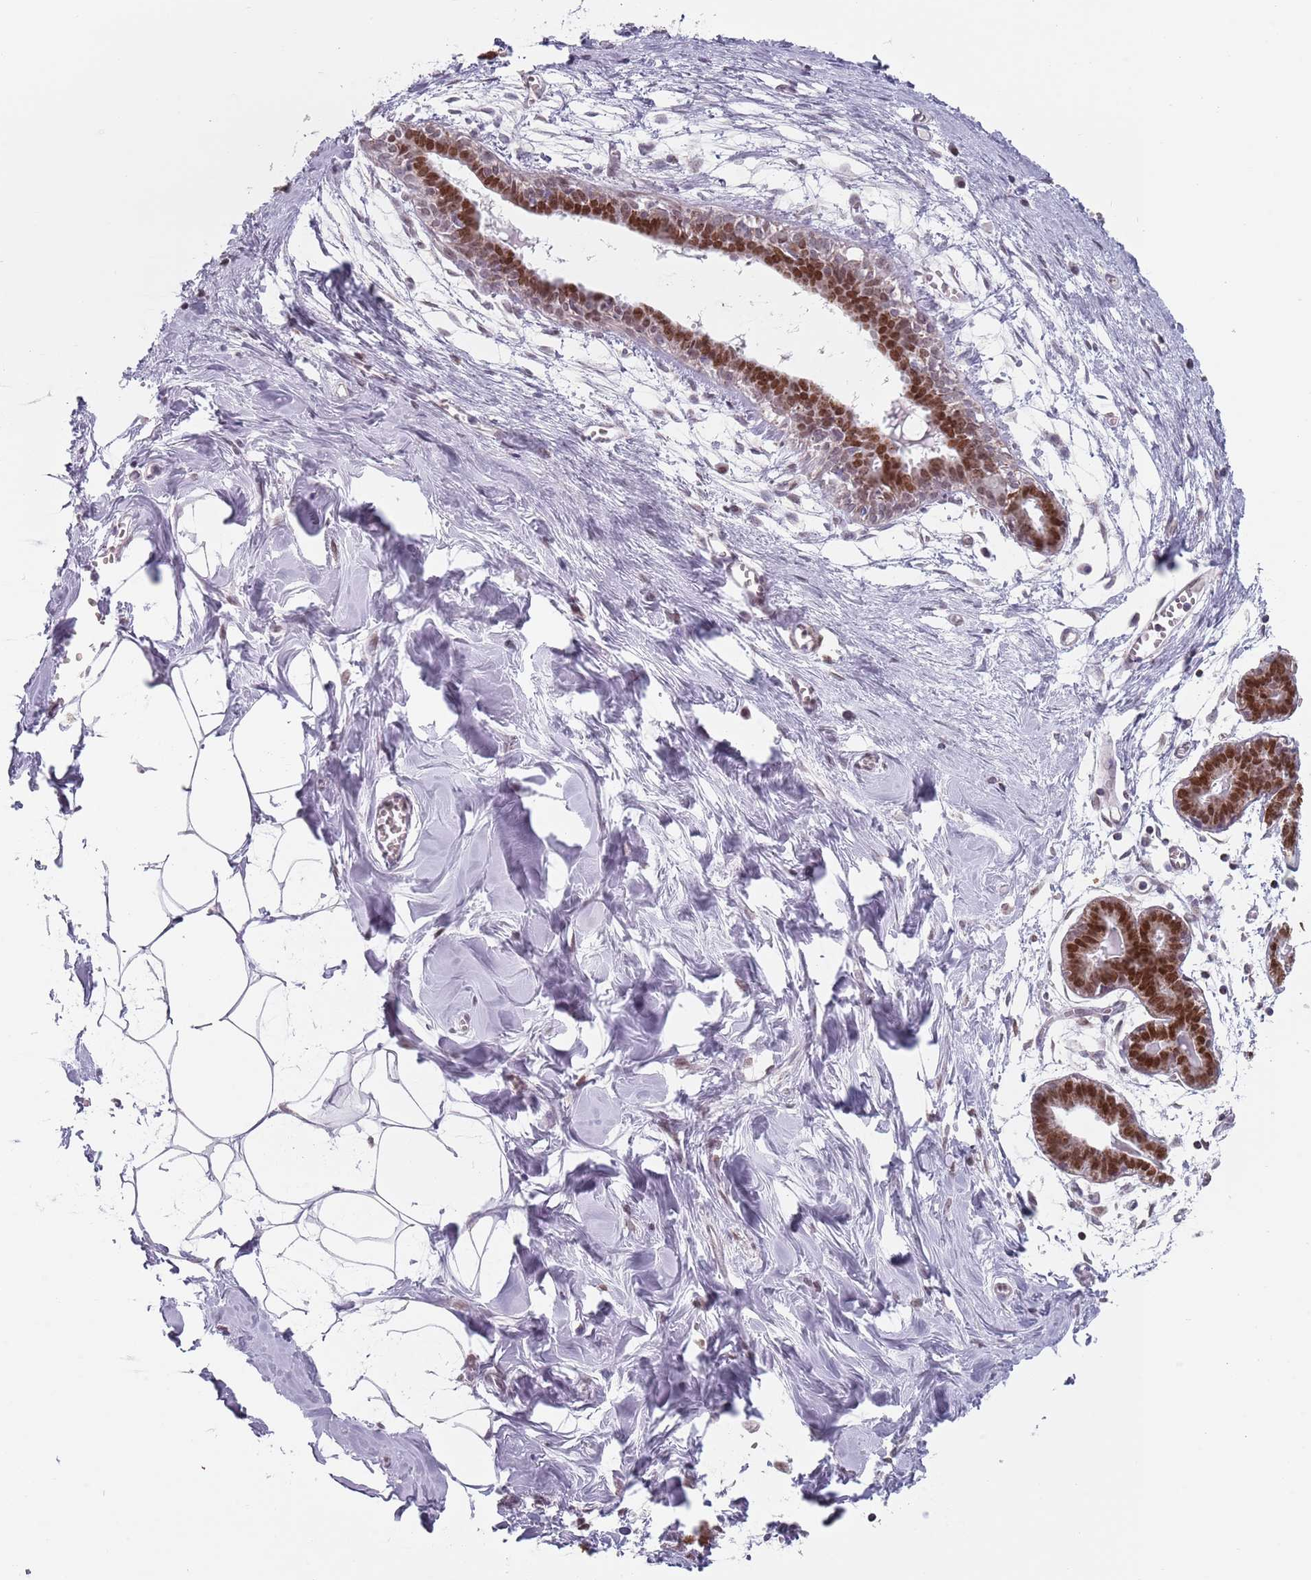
{"staining": {"intensity": "negative", "quantity": "none", "location": "none"}, "tissue": "breast", "cell_type": "Adipocytes", "image_type": "normal", "snomed": [{"axis": "morphology", "description": "Normal tissue, NOS"}, {"axis": "topography", "description": "Breast"}], "caption": "Protein analysis of unremarkable breast displays no significant expression in adipocytes. Brightfield microscopy of immunohistochemistry stained with DAB (brown) and hematoxylin (blue), captured at high magnification.", "gene": "MFSD12", "patient": {"sex": "female", "age": 27}}